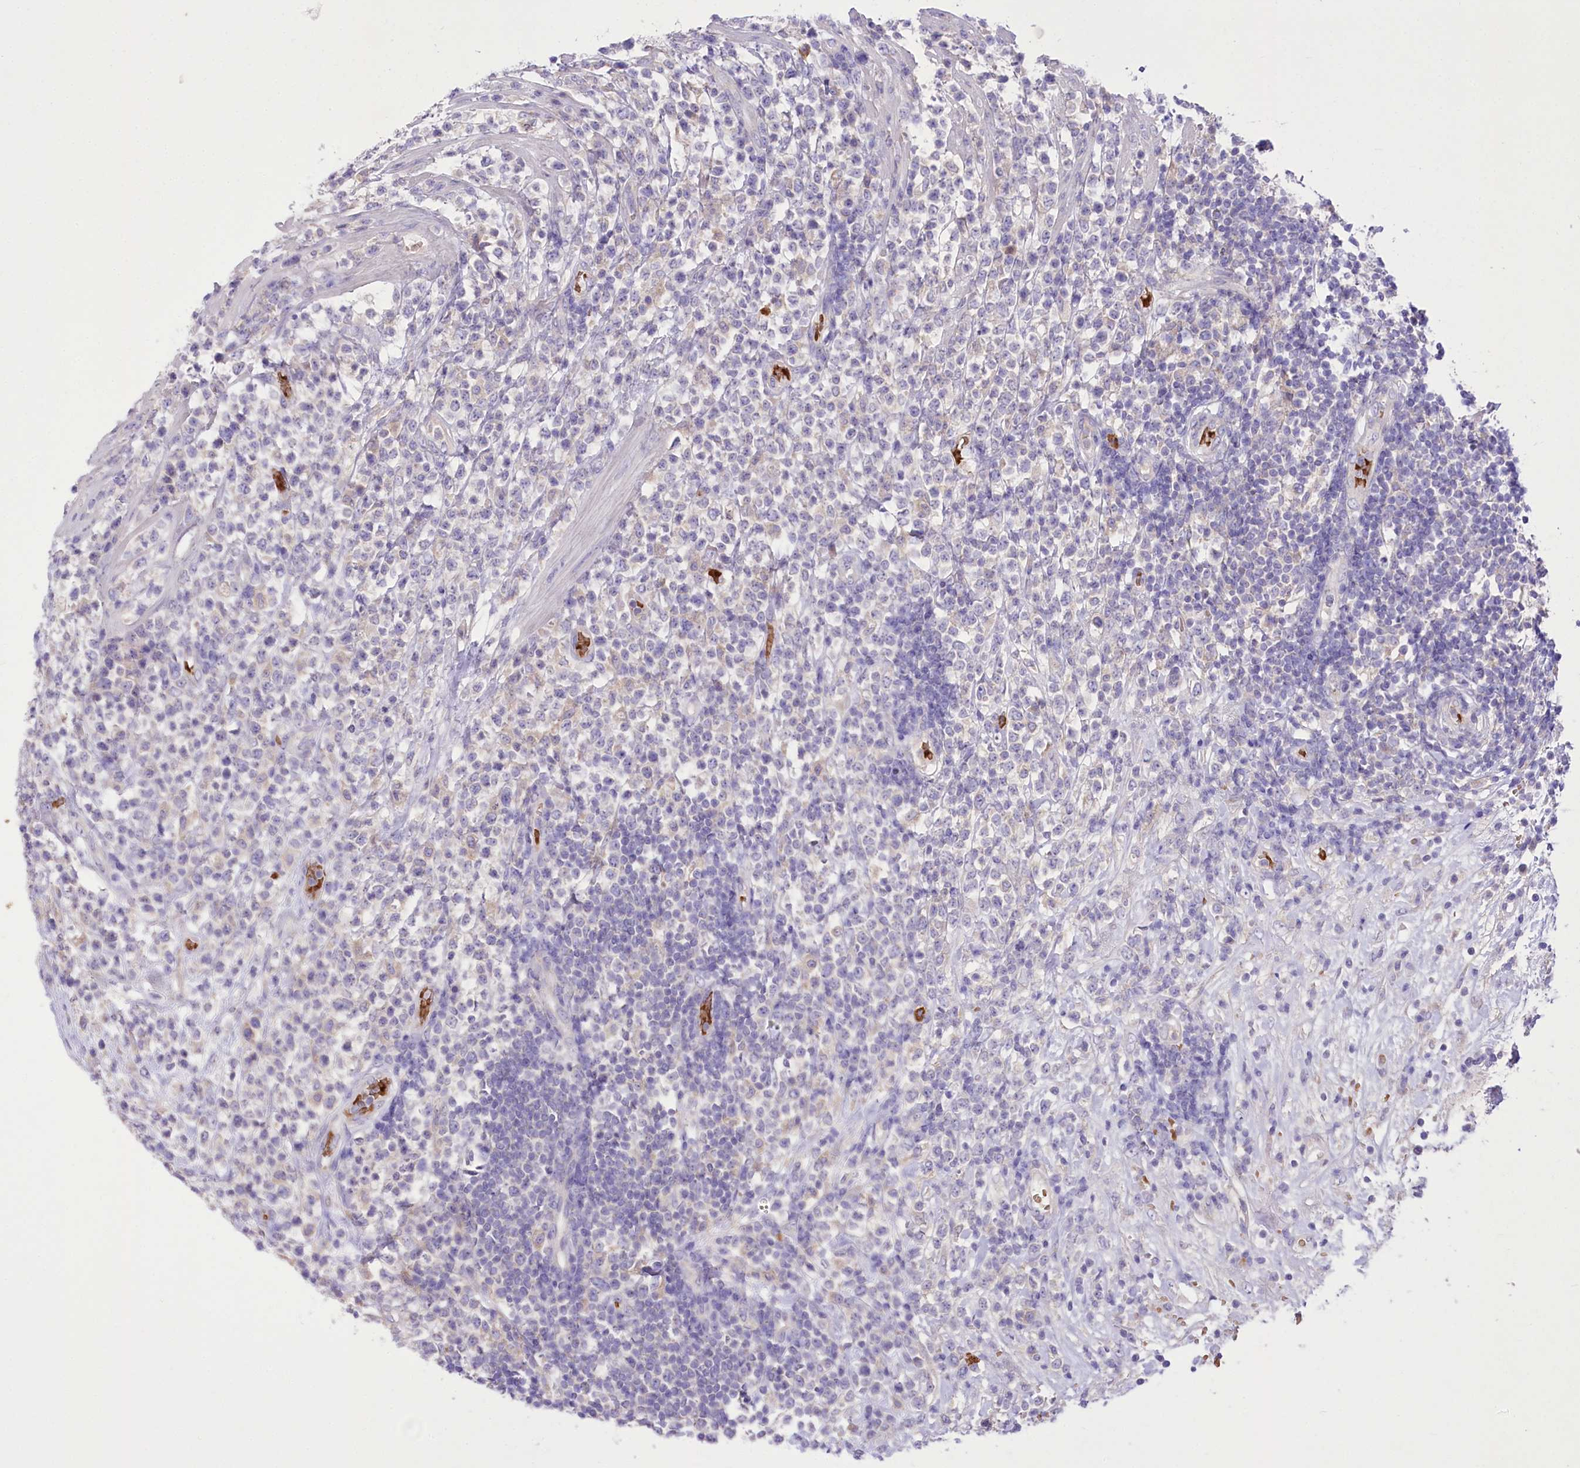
{"staining": {"intensity": "negative", "quantity": "none", "location": "none"}, "tissue": "lymphoma", "cell_type": "Tumor cells", "image_type": "cancer", "snomed": [{"axis": "morphology", "description": "Malignant lymphoma, non-Hodgkin's type, High grade"}, {"axis": "topography", "description": "Colon"}], "caption": "Immunohistochemistry histopathology image of human lymphoma stained for a protein (brown), which exhibits no staining in tumor cells.", "gene": "PRSS53", "patient": {"sex": "female", "age": 53}}